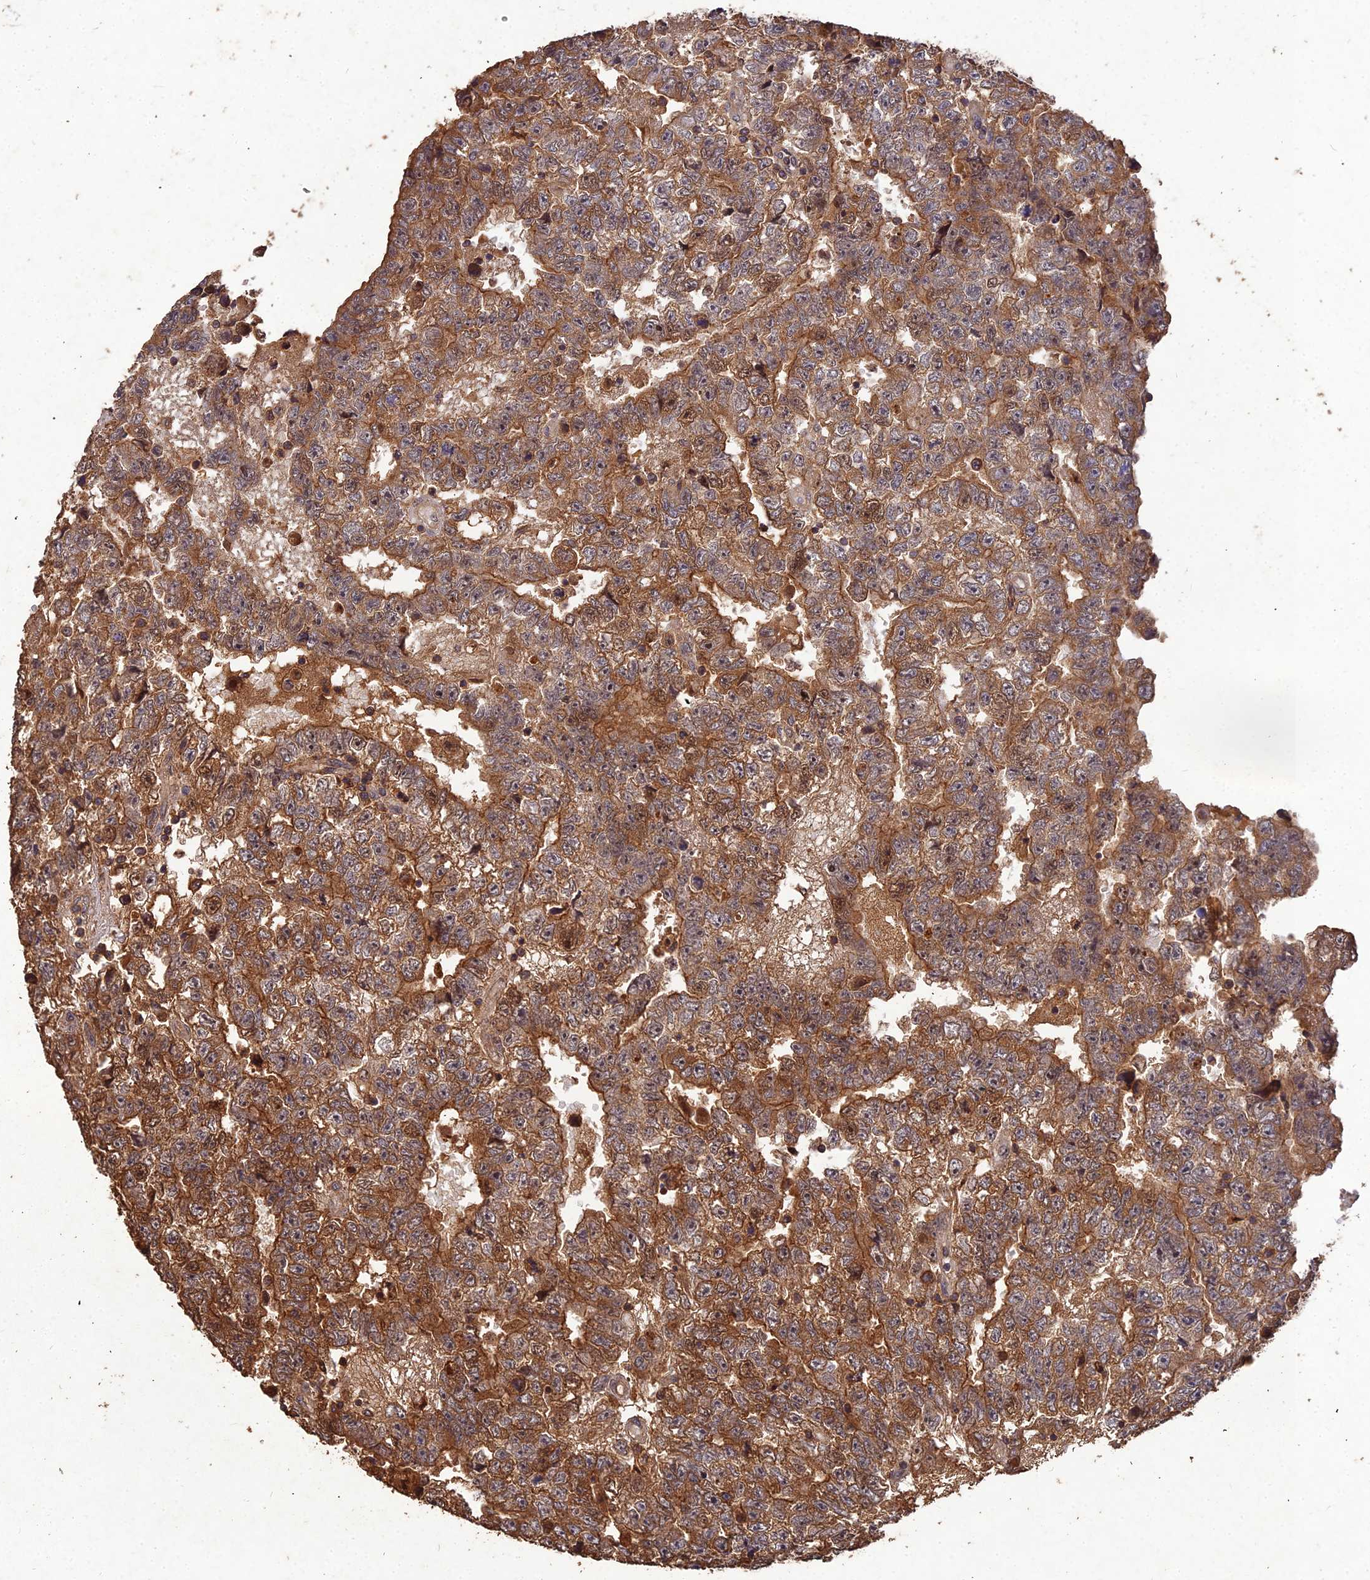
{"staining": {"intensity": "strong", "quantity": ">75%", "location": "cytoplasmic/membranous"}, "tissue": "testis cancer", "cell_type": "Tumor cells", "image_type": "cancer", "snomed": [{"axis": "morphology", "description": "Carcinoma, Embryonal, NOS"}, {"axis": "topography", "description": "Testis"}], "caption": "Embryonal carcinoma (testis) stained with IHC shows strong cytoplasmic/membranous staining in about >75% of tumor cells.", "gene": "SYMPK", "patient": {"sex": "male", "age": 25}}